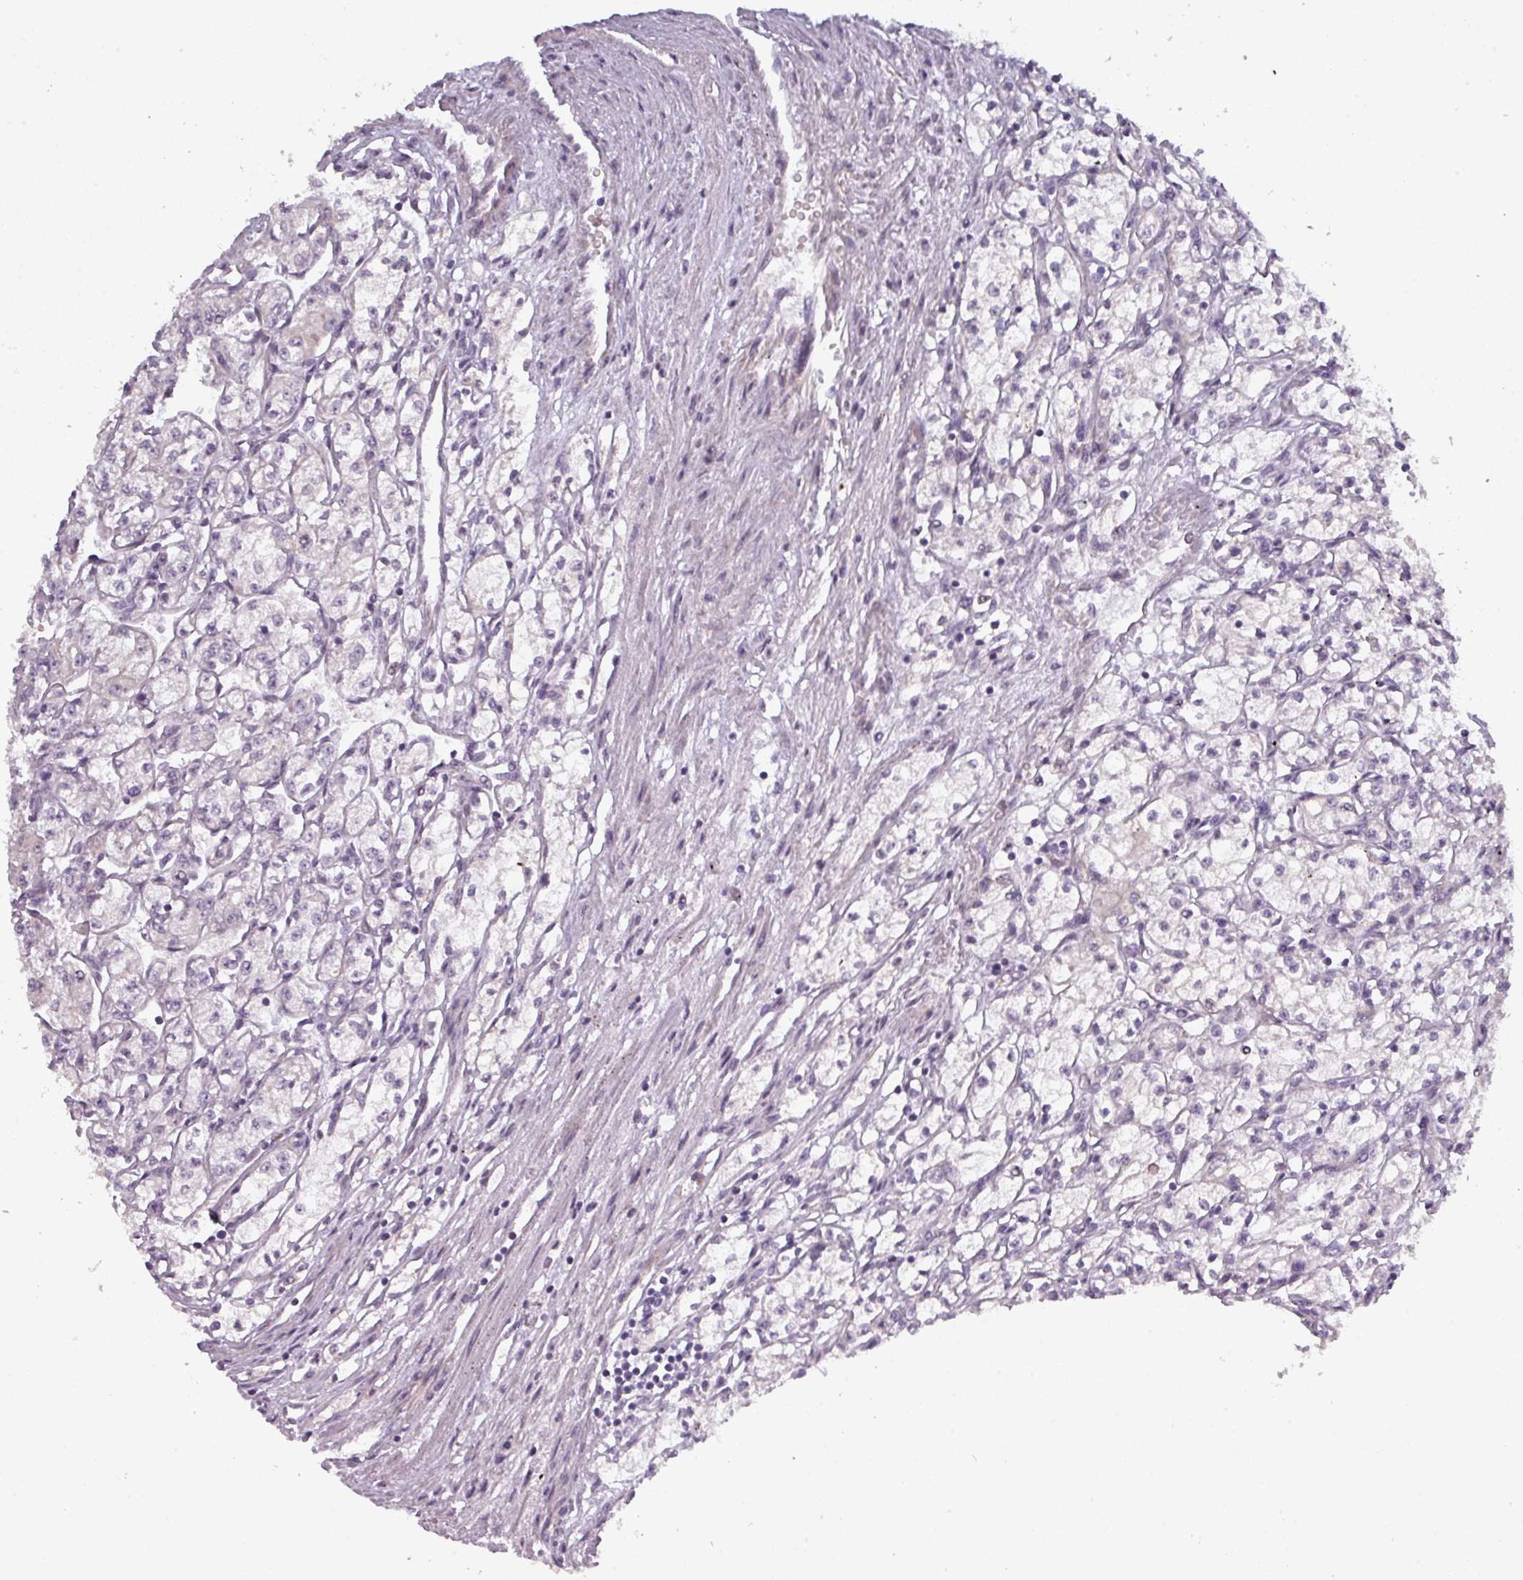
{"staining": {"intensity": "negative", "quantity": "none", "location": "none"}, "tissue": "renal cancer", "cell_type": "Tumor cells", "image_type": "cancer", "snomed": [{"axis": "morphology", "description": "Adenocarcinoma, NOS"}, {"axis": "topography", "description": "Kidney"}], "caption": "Immunohistochemical staining of human renal cancer demonstrates no significant positivity in tumor cells.", "gene": "PRAMEF12", "patient": {"sex": "male", "age": 59}}